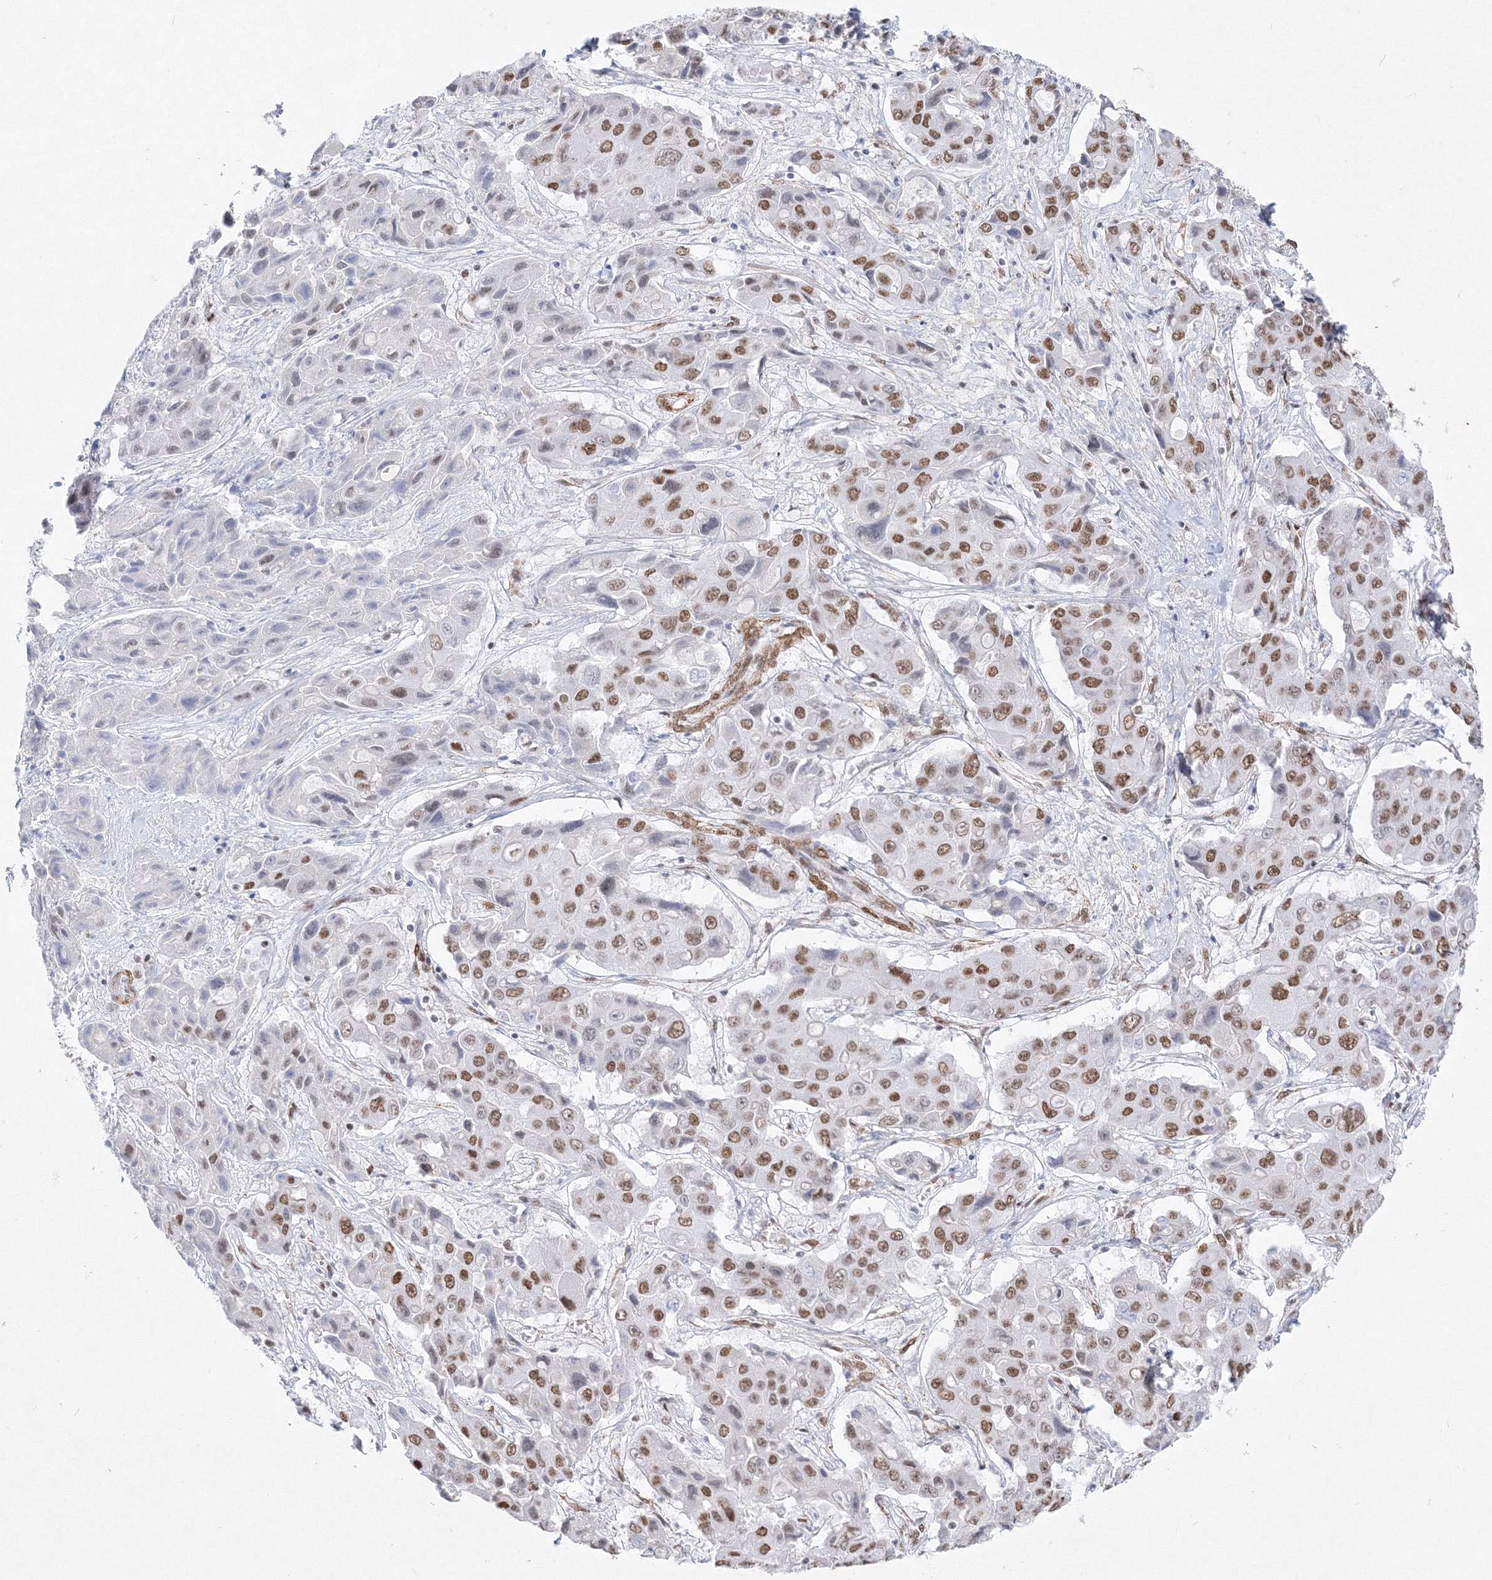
{"staining": {"intensity": "moderate", "quantity": ">75%", "location": "nuclear"}, "tissue": "liver cancer", "cell_type": "Tumor cells", "image_type": "cancer", "snomed": [{"axis": "morphology", "description": "Cholangiocarcinoma"}, {"axis": "topography", "description": "Liver"}], "caption": "About >75% of tumor cells in human liver cancer (cholangiocarcinoma) show moderate nuclear protein positivity as visualized by brown immunohistochemical staining.", "gene": "ZNF638", "patient": {"sex": "male", "age": 67}}